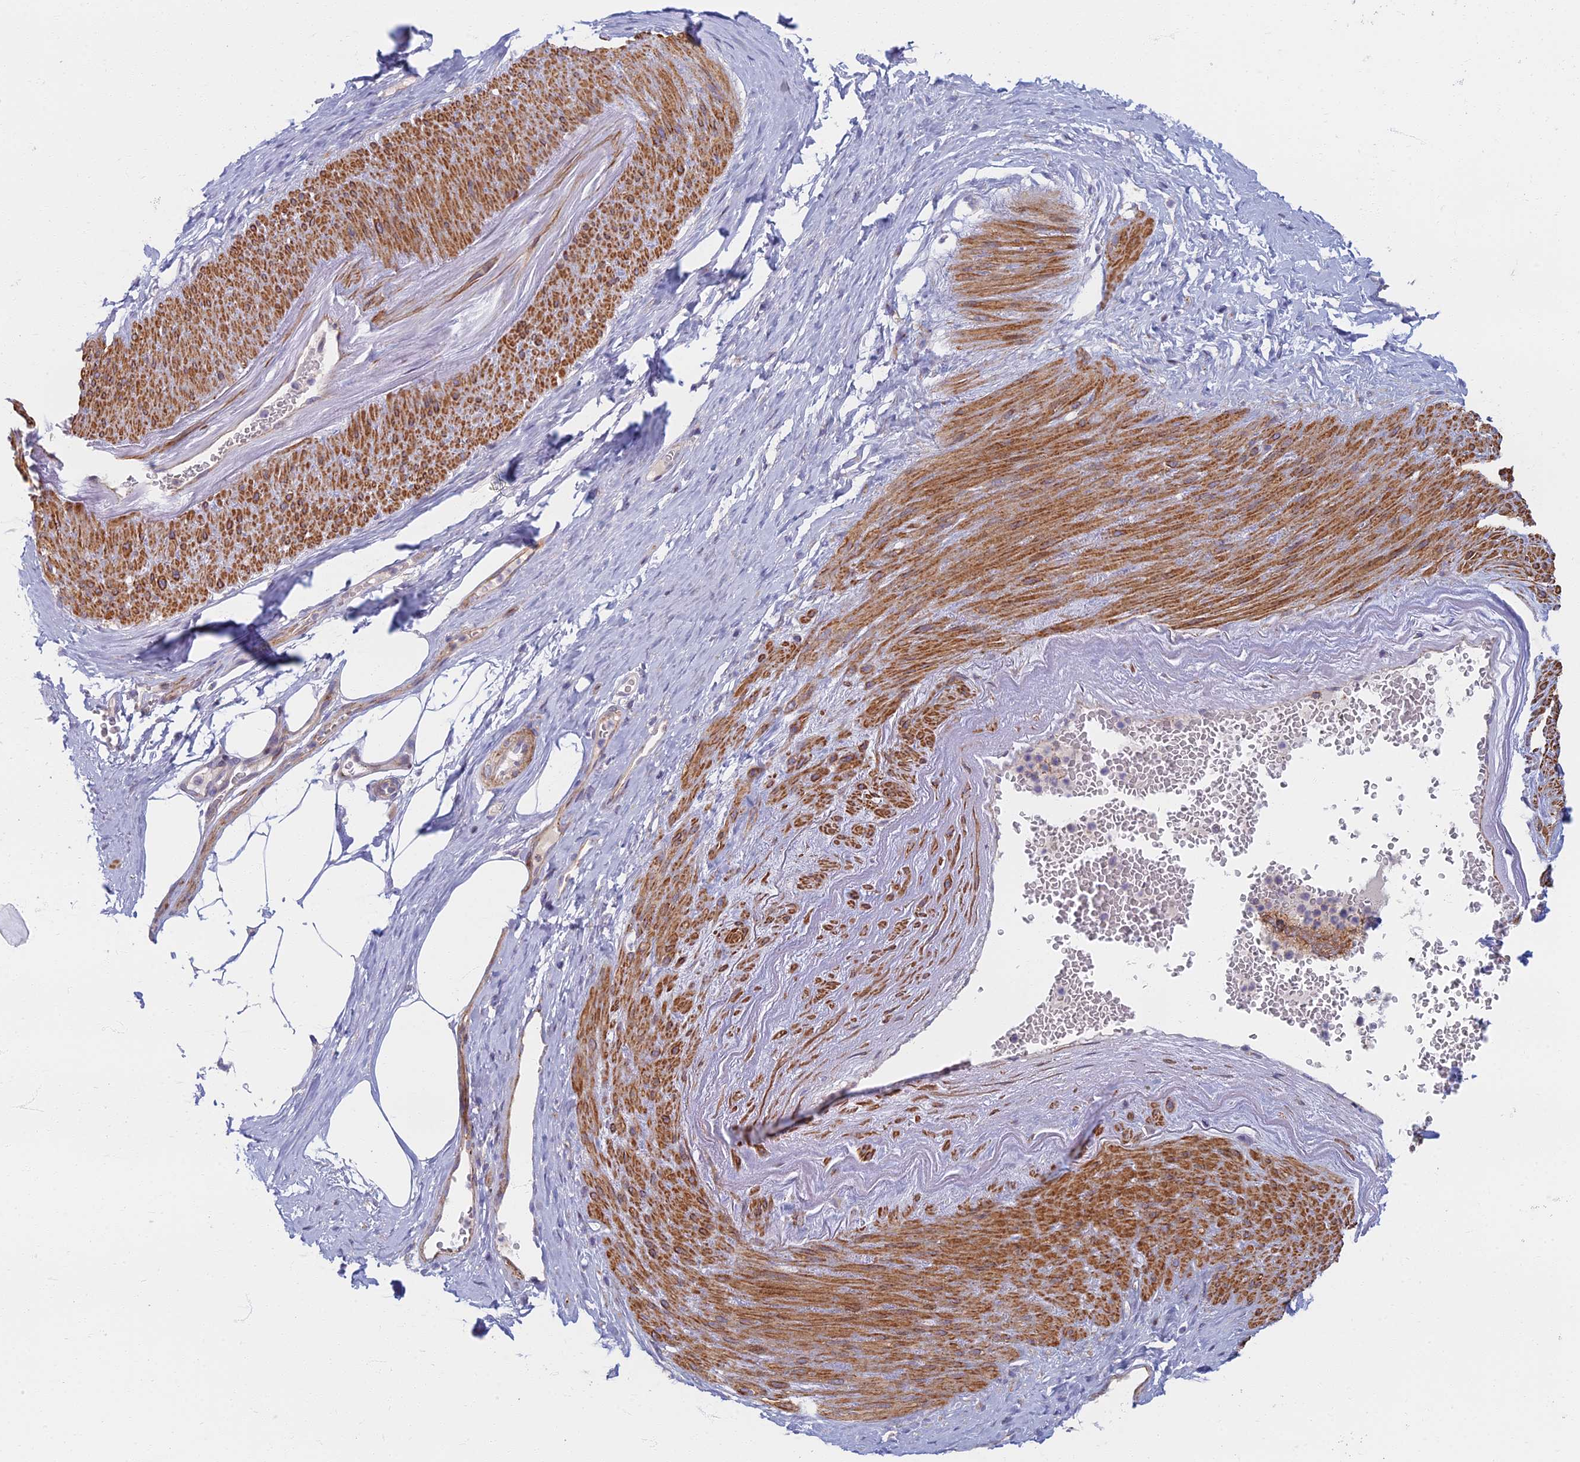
{"staining": {"intensity": "negative", "quantity": "none", "location": "none"}, "tissue": "adipose tissue", "cell_type": "Adipocytes", "image_type": "normal", "snomed": [{"axis": "morphology", "description": "Normal tissue, NOS"}, {"axis": "morphology", "description": "Adenocarcinoma, Low grade"}, {"axis": "topography", "description": "Prostate"}, {"axis": "topography", "description": "Peripheral nerve tissue"}], "caption": "A high-resolution histopathology image shows IHC staining of benign adipose tissue, which exhibits no significant positivity in adipocytes.", "gene": "C15orf40", "patient": {"sex": "male", "age": 63}}